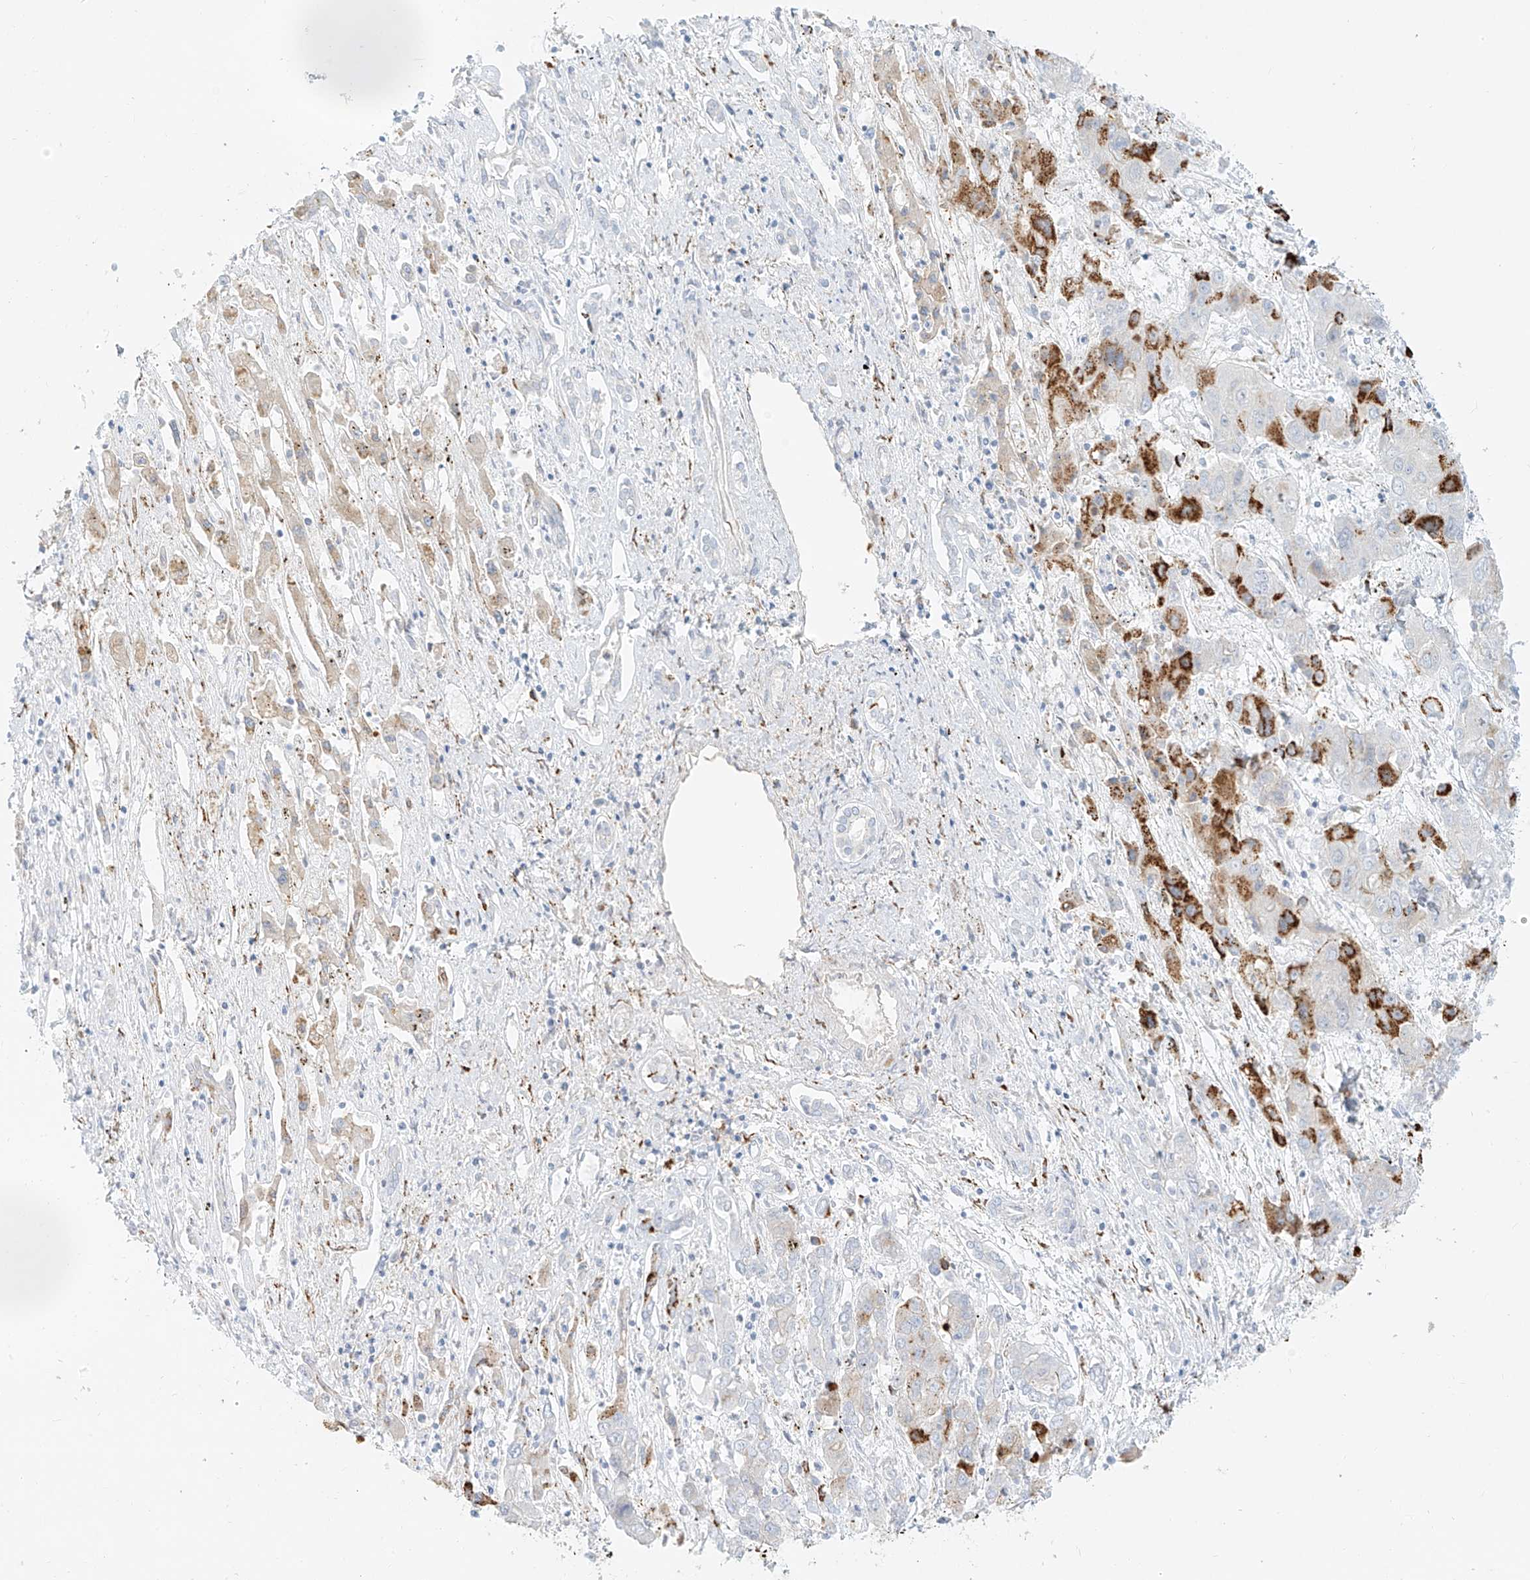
{"staining": {"intensity": "strong", "quantity": "<25%", "location": "cytoplasmic/membranous"}, "tissue": "liver cancer", "cell_type": "Tumor cells", "image_type": "cancer", "snomed": [{"axis": "morphology", "description": "Cholangiocarcinoma"}, {"axis": "topography", "description": "Liver"}], "caption": "The image demonstrates staining of liver cholangiocarcinoma, revealing strong cytoplasmic/membranous protein expression (brown color) within tumor cells.", "gene": "OCSTAMP", "patient": {"sex": "male", "age": 67}}